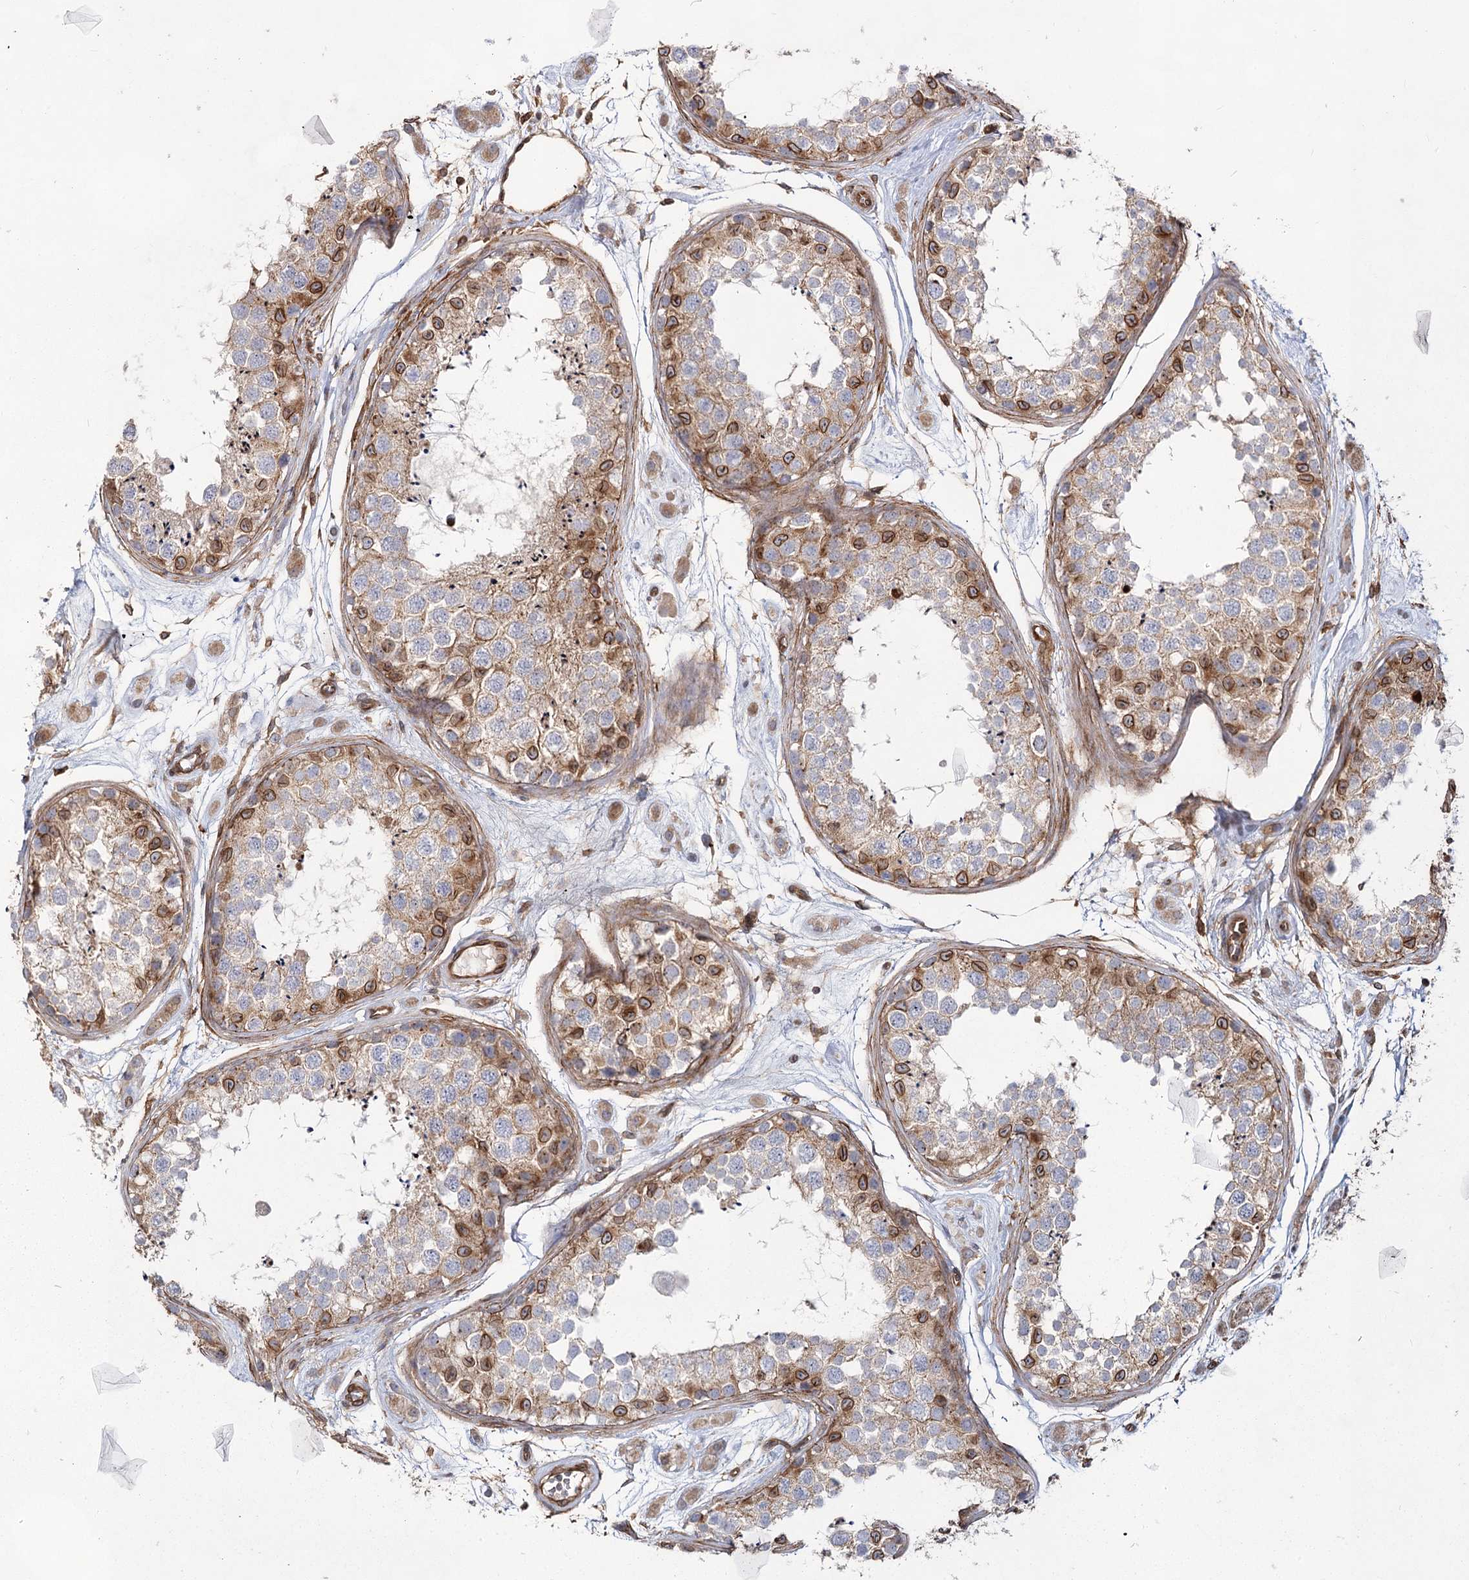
{"staining": {"intensity": "moderate", "quantity": "<25%", "location": "cytoplasmic/membranous,nuclear"}, "tissue": "testis", "cell_type": "Cells in seminiferous ducts", "image_type": "normal", "snomed": [{"axis": "morphology", "description": "Normal tissue, NOS"}, {"axis": "topography", "description": "Testis"}], "caption": "A micrograph of testis stained for a protein shows moderate cytoplasmic/membranous,nuclear brown staining in cells in seminiferous ducts. The protein of interest is stained brown, and the nuclei are stained in blue (DAB IHC with brightfield microscopy, high magnification).", "gene": "IQSEC1", "patient": {"sex": "male", "age": 25}}